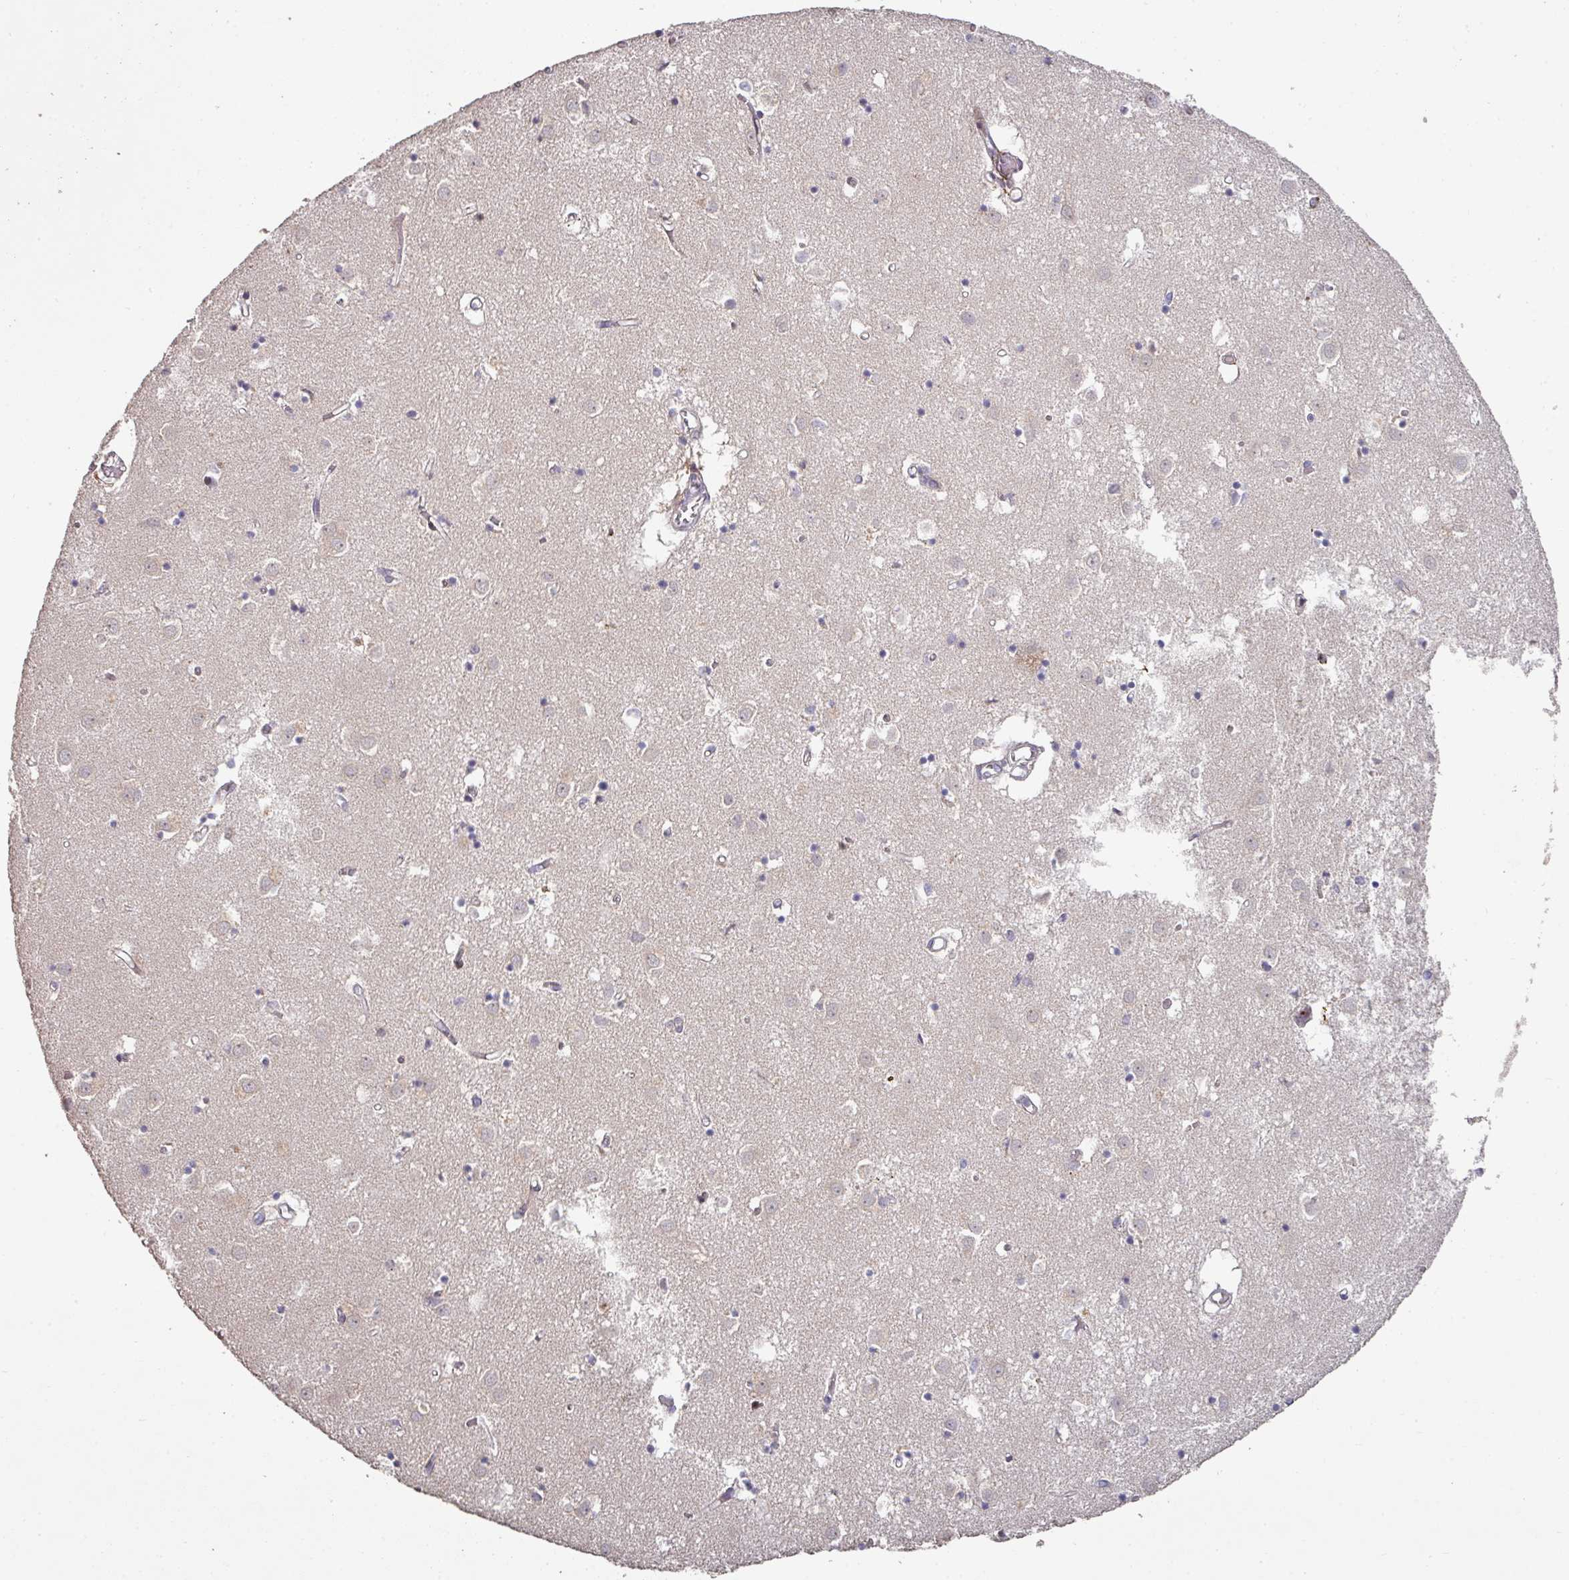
{"staining": {"intensity": "negative", "quantity": "none", "location": "none"}, "tissue": "caudate", "cell_type": "Glial cells", "image_type": "normal", "snomed": [{"axis": "morphology", "description": "Normal tissue, NOS"}, {"axis": "topography", "description": "Lateral ventricle wall"}], "caption": "Immunohistochemistry (IHC) histopathology image of benign caudate: caudate stained with DAB (3,3'-diaminobenzidine) demonstrates no significant protein expression in glial cells. (Immunohistochemistry (IHC), brightfield microscopy, high magnification).", "gene": "RPL23A", "patient": {"sex": "male", "age": 70}}